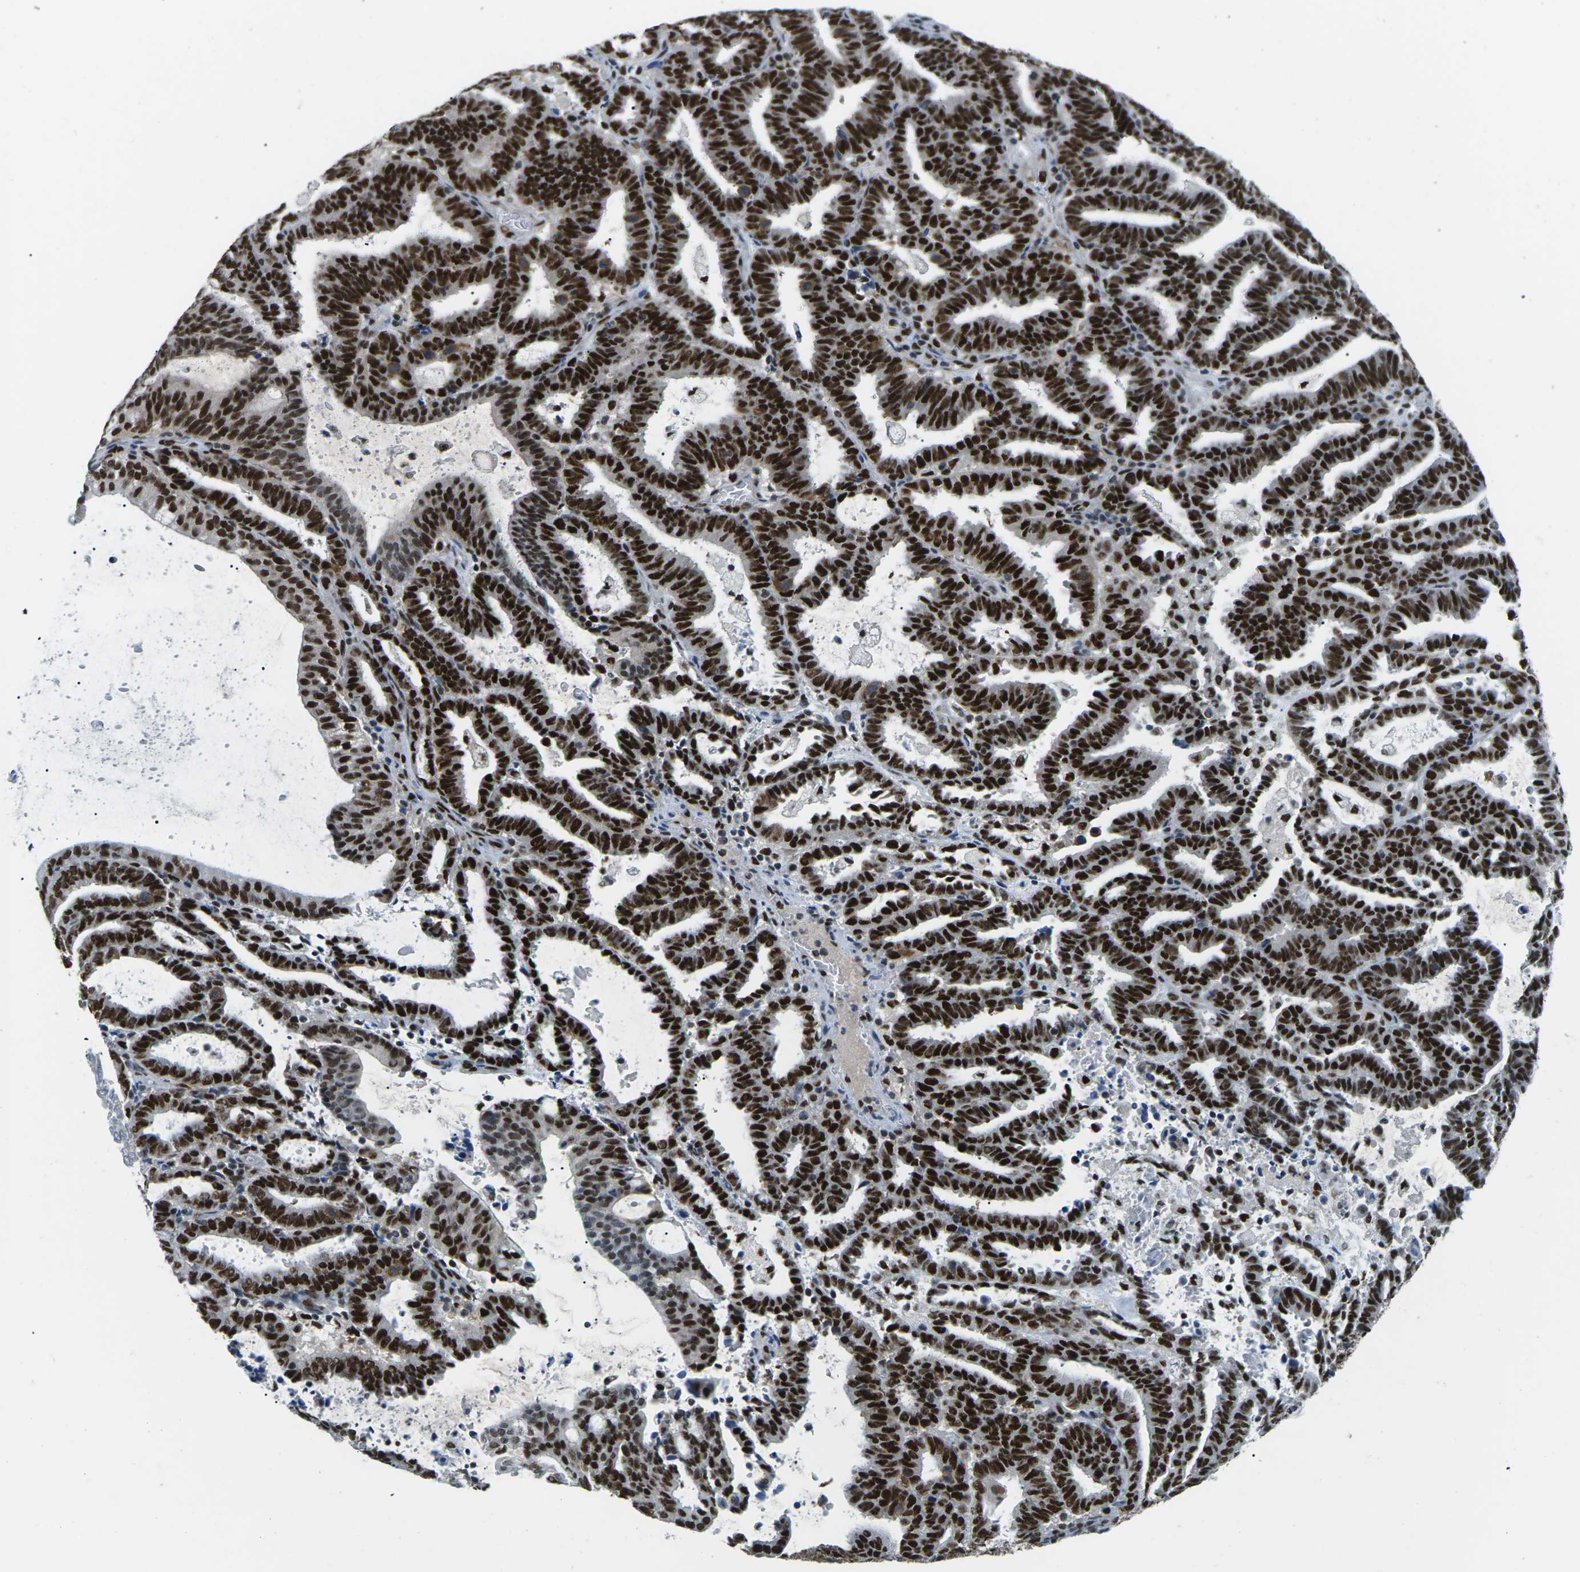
{"staining": {"intensity": "strong", "quantity": ">75%", "location": "nuclear"}, "tissue": "endometrial cancer", "cell_type": "Tumor cells", "image_type": "cancer", "snomed": [{"axis": "morphology", "description": "Adenocarcinoma, NOS"}, {"axis": "topography", "description": "Uterus"}], "caption": "This is an image of immunohistochemistry staining of endometrial adenocarcinoma, which shows strong staining in the nuclear of tumor cells.", "gene": "PSME3", "patient": {"sex": "female", "age": 83}}